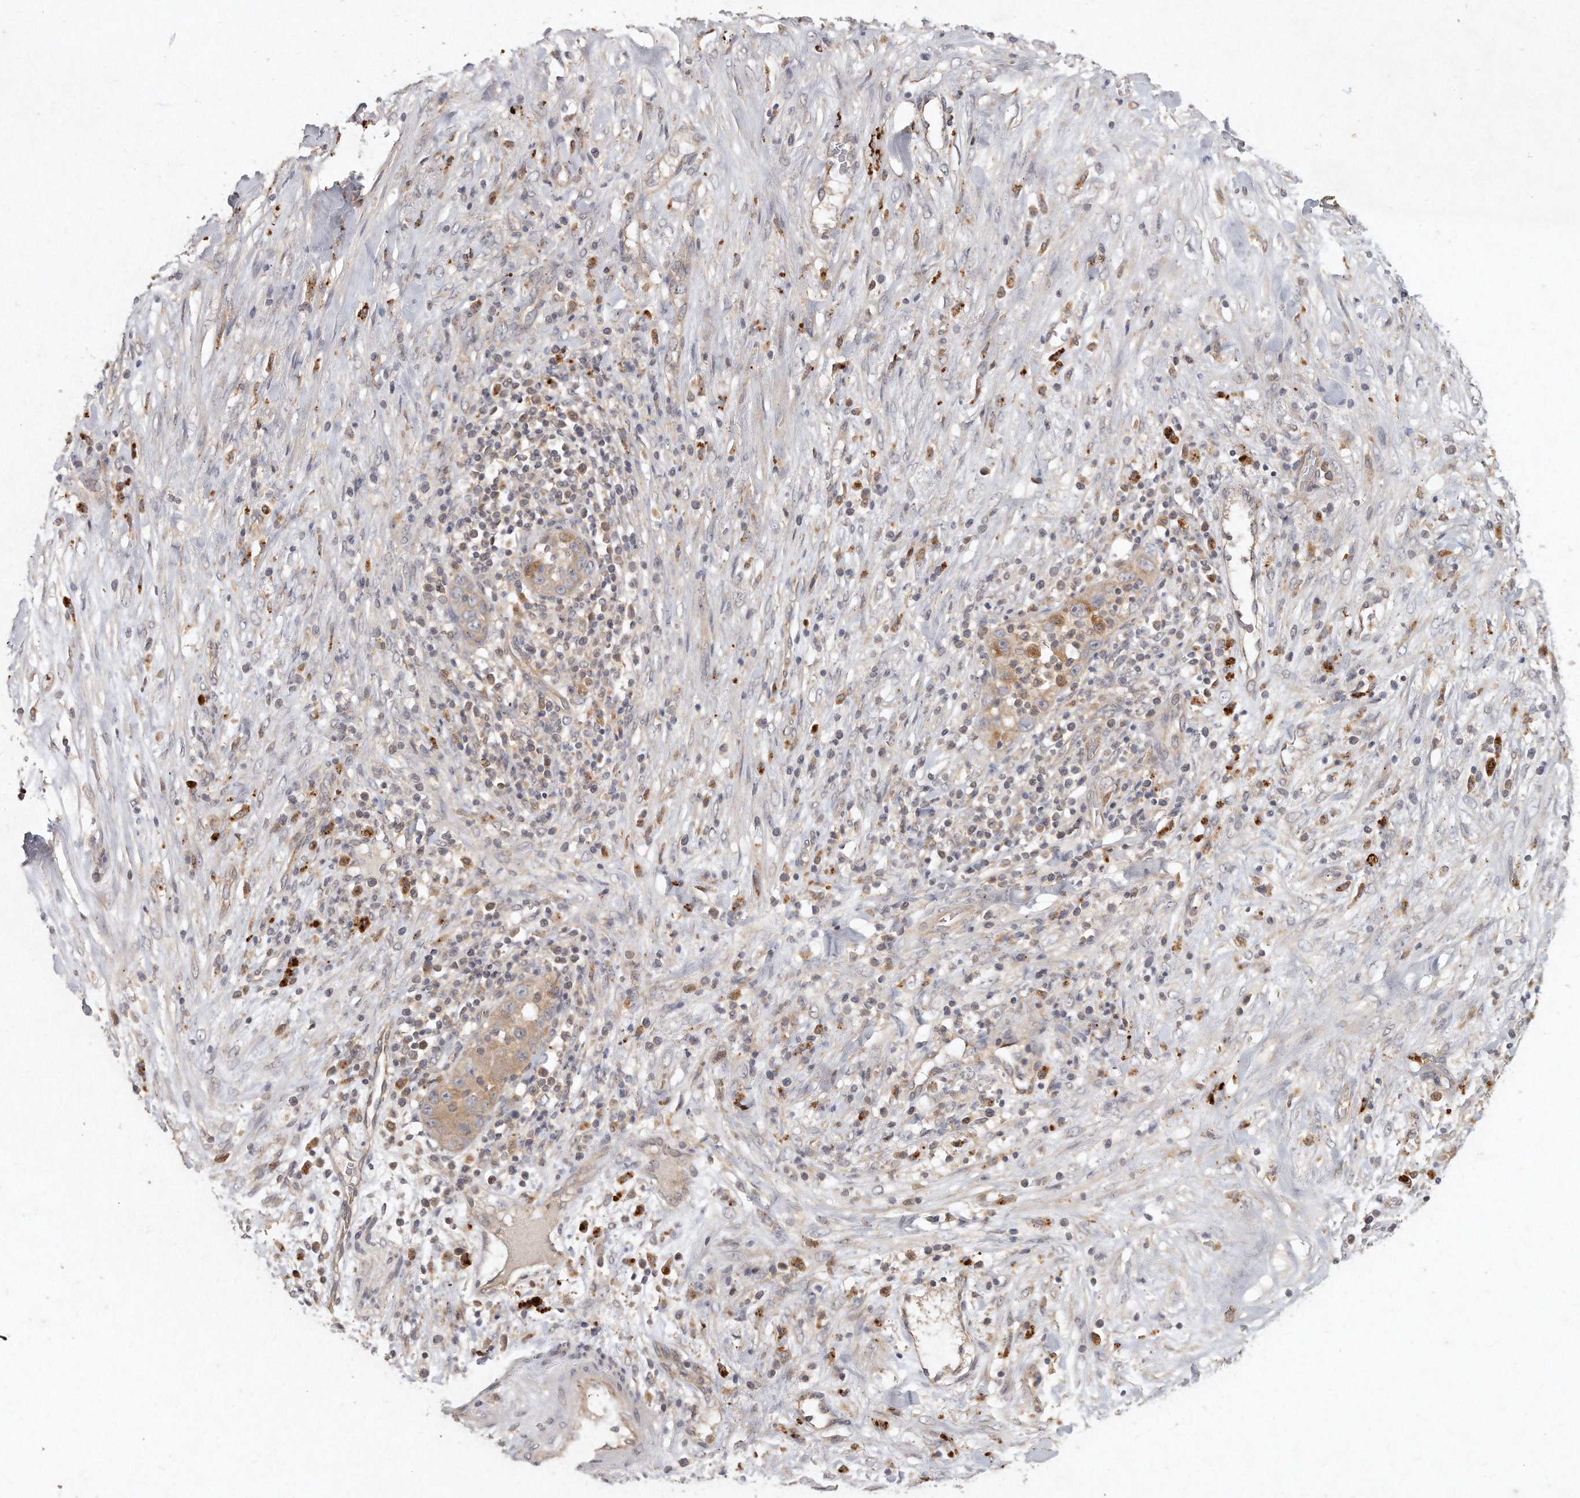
{"staining": {"intensity": "weak", "quantity": ">75%", "location": "cytoplasmic/membranous"}, "tissue": "liver cancer", "cell_type": "Tumor cells", "image_type": "cancer", "snomed": [{"axis": "morphology", "description": "Cholangiocarcinoma"}, {"axis": "topography", "description": "Liver"}], "caption": "Brown immunohistochemical staining in liver cancer displays weak cytoplasmic/membranous expression in about >75% of tumor cells.", "gene": "LGALS8", "patient": {"sex": "female", "age": 52}}